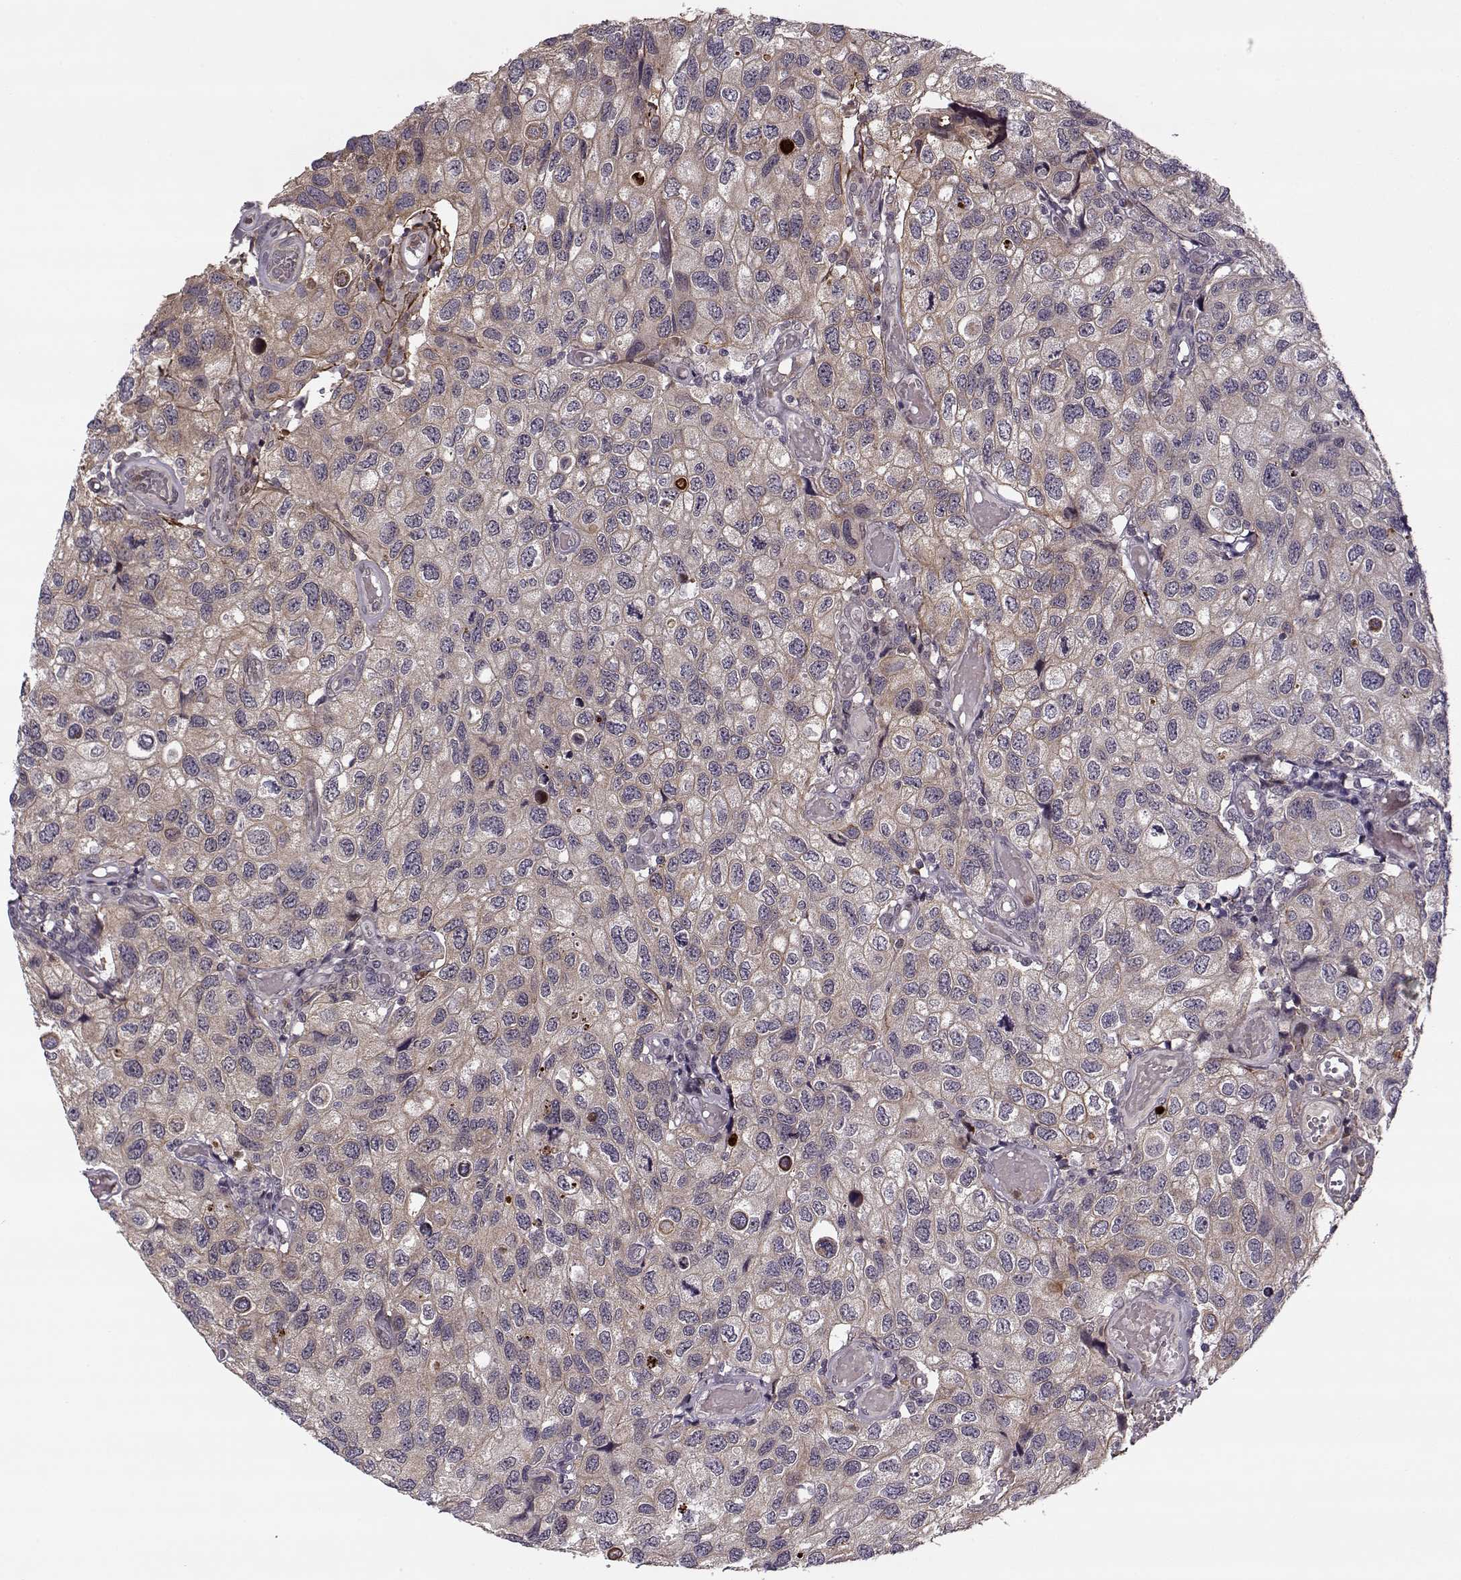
{"staining": {"intensity": "strong", "quantity": "<25%", "location": "cytoplasmic/membranous"}, "tissue": "urothelial cancer", "cell_type": "Tumor cells", "image_type": "cancer", "snomed": [{"axis": "morphology", "description": "Urothelial carcinoma, High grade"}, {"axis": "topography", "description": "Urinary bladder"}], "caption": "This is an image of immunohistochemistry (IHC) staining of urothelial cancer, which shows strong positivity in the cytoplasmic/membranous of tumor cells.", "gene": "DENND4B", "patient": {"sex": "male", "age": 79}}